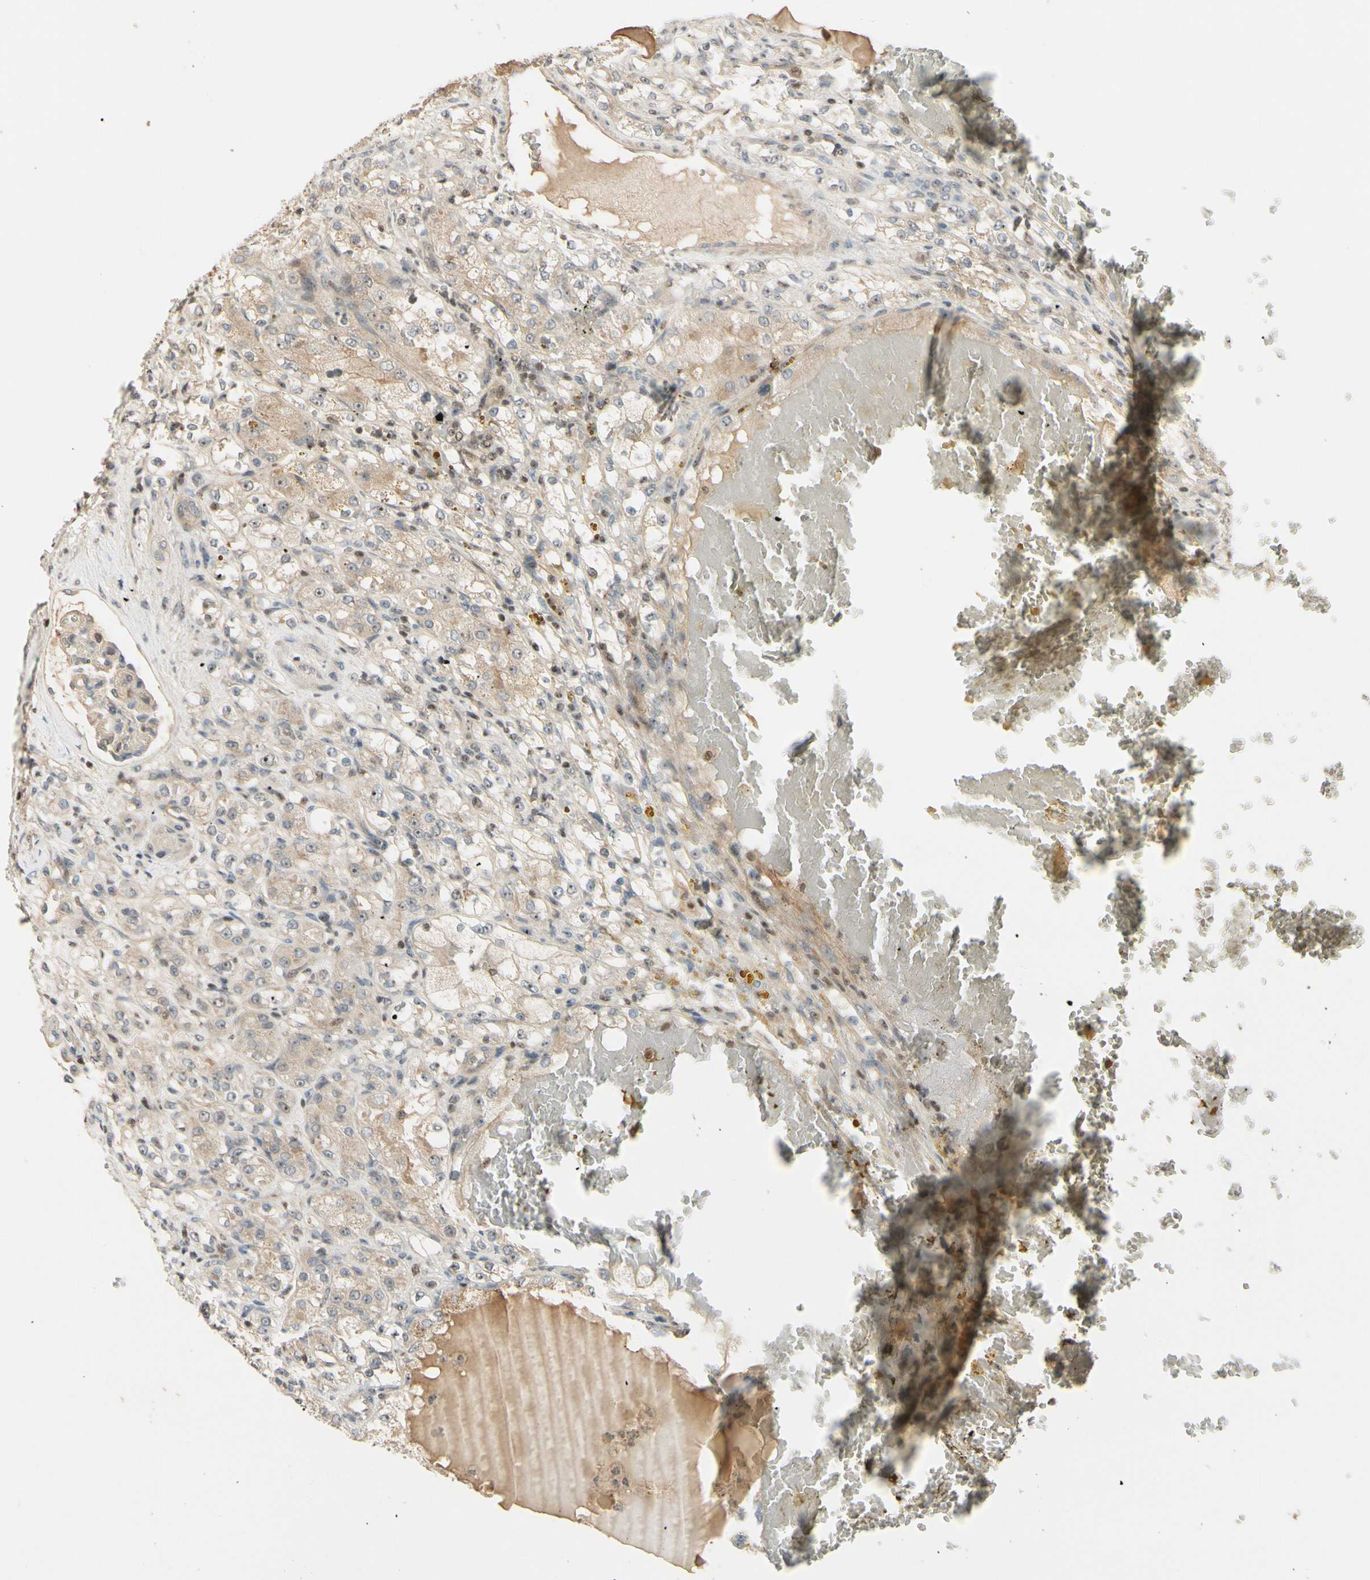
{"staining": {"intensity": "weak", "quantity": "25%-75%", "location": "cytoplasmic/membranous"}, "tissue": "renal cancer", "cell_type": "Tumor cells", "image_type": "cancer", "snomed": [{"axis": "morphology", "description": "Normal tissue, NOS"}, {"axis": "morphology", "description": "Adenocarcinoma, NOS"}, {"axis": "topography", "description": "Kidney"}], "caption": "About 25%-75% of tumor cells in human renal cancer exhibit weak cytoplasmic/membranous protein expression as visualized by brown immunohistochemical staining.", "gene": "NFYA", "patient": {"sex": "male", "age": 61}}